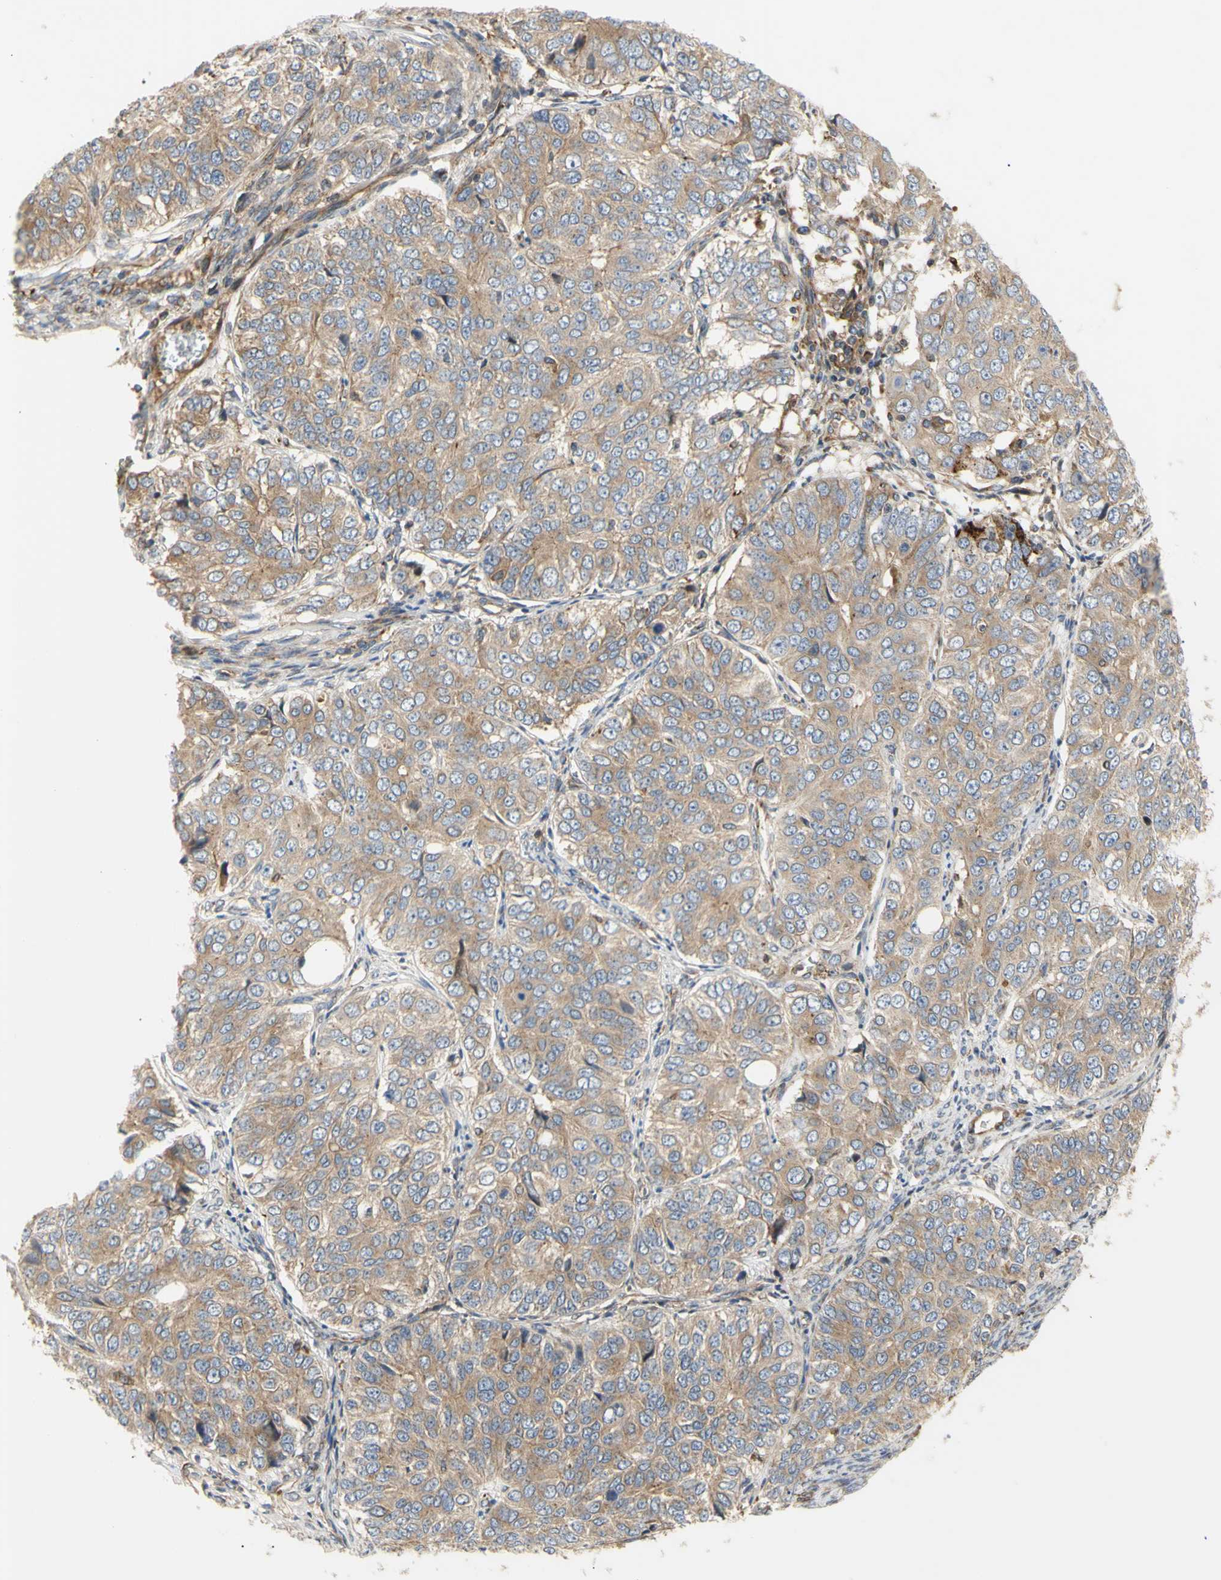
{"staining": {"intensity": "weak", "quantity": ">75%", "location": "cytoplasmic/membranous"}, "tissue": "ovarian cancer", "cell_type": "Tumor cells", "image_type": "cancer", "snomed": [{"axis": "morphology", "description": "Carcinoma, endometroid"}, {"axis": "topography", "description": "Ovary"}], "caption": "Immunohistochemical staining of endometroid carcinoma (ovarian) displays low levels of weak cytoplasmic/membranous staining in about >75% of tumor cells.", "gene": "TUBG2", "patient": {"sex": "female", "age": 51}}